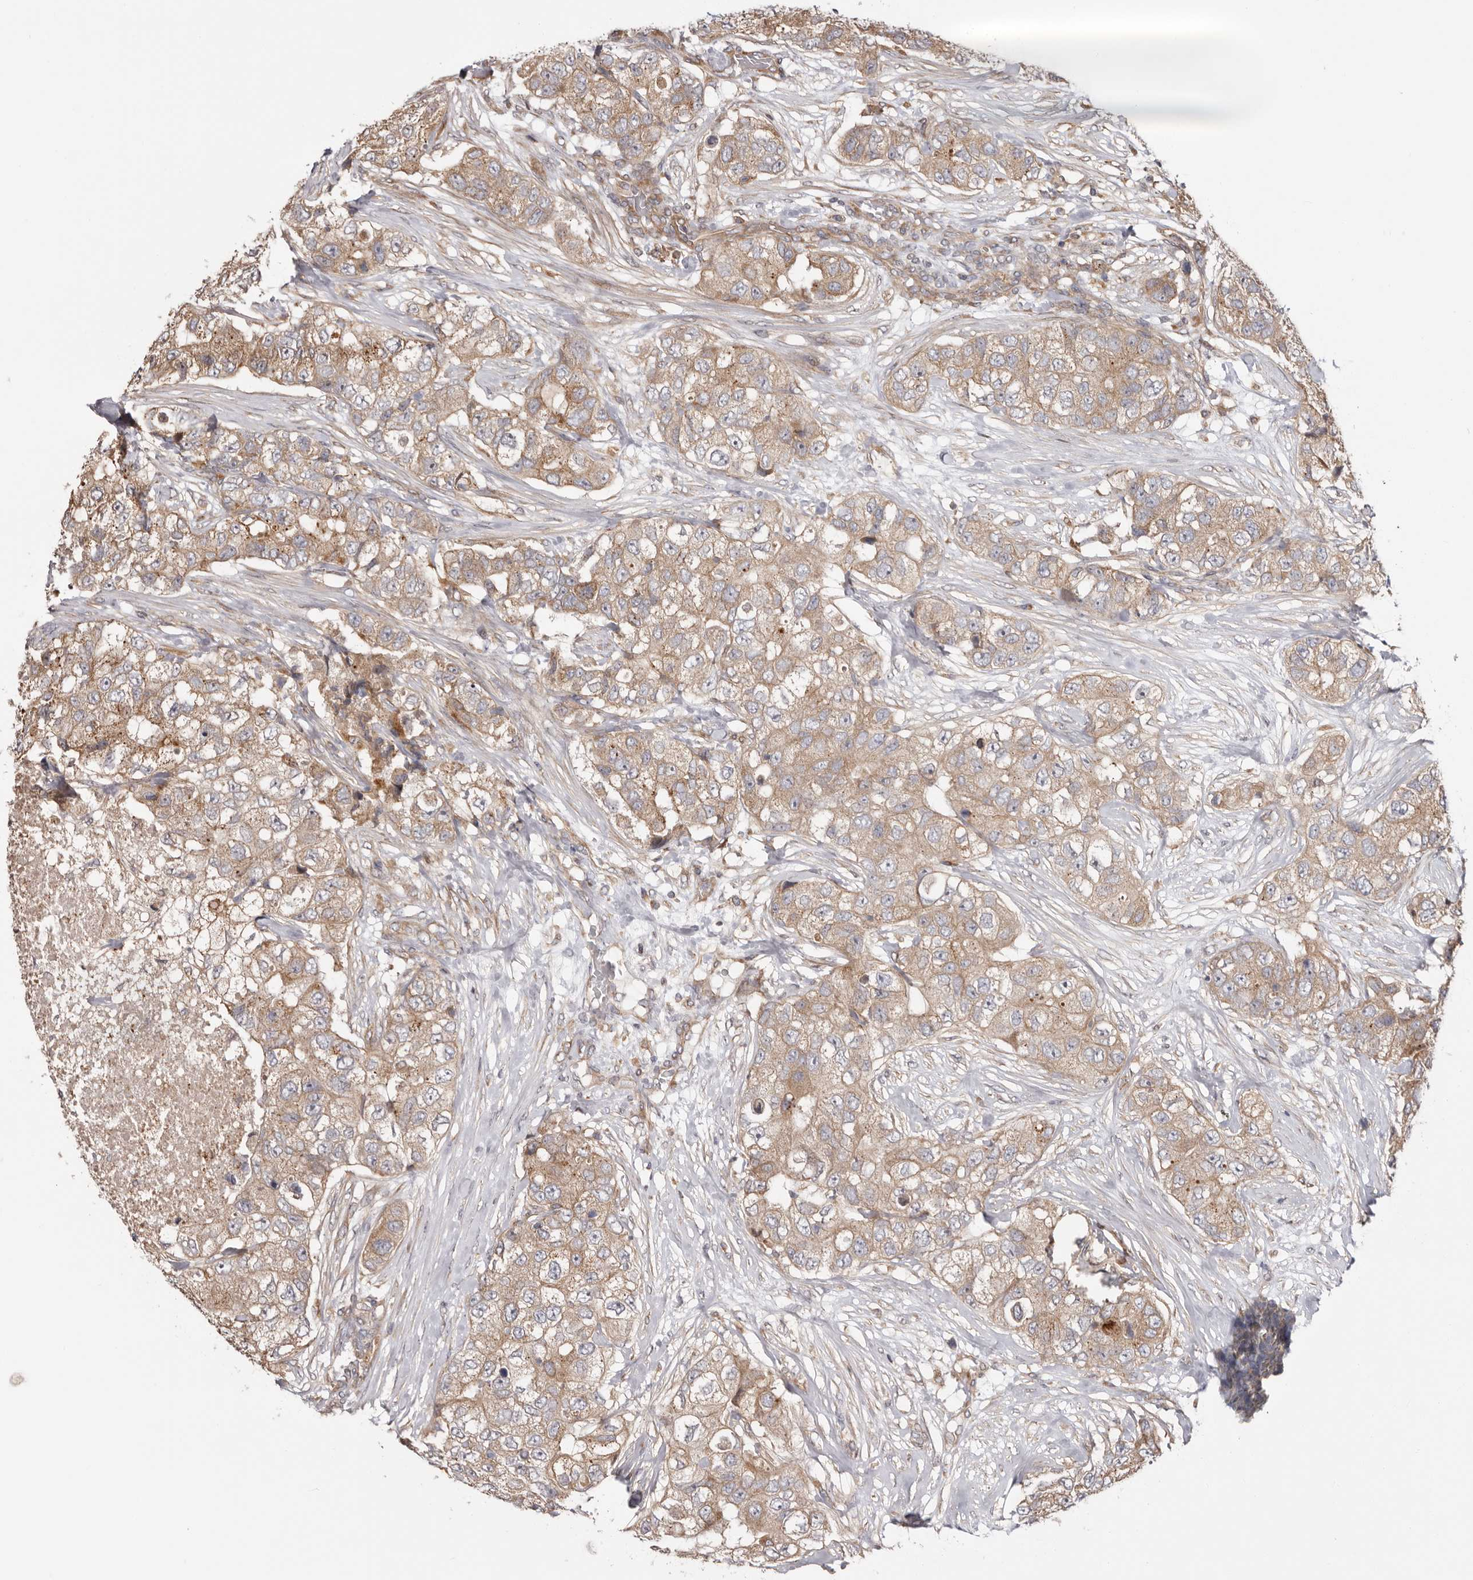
{"staining": {"intensity": "moderate", "quantity": ">75%", "location": "cytoplasmic/membranous"}, "tissue": "breast cancer", "cell_type": "Tumor cells", "image_type": "cancer", "snomed": [{"axis": "morphology", "description": "Duct carcinoma"}, {"axis": "topography", "description": "Breast"}], "caption": "Breast cancer stained for a protein (brown) exhibits moderate cytoplasmic/membranous positive staining in approximately >75% of tumor cells.", "gene": "TMUB1", "patient": {"sex": "female", "age": 62}}